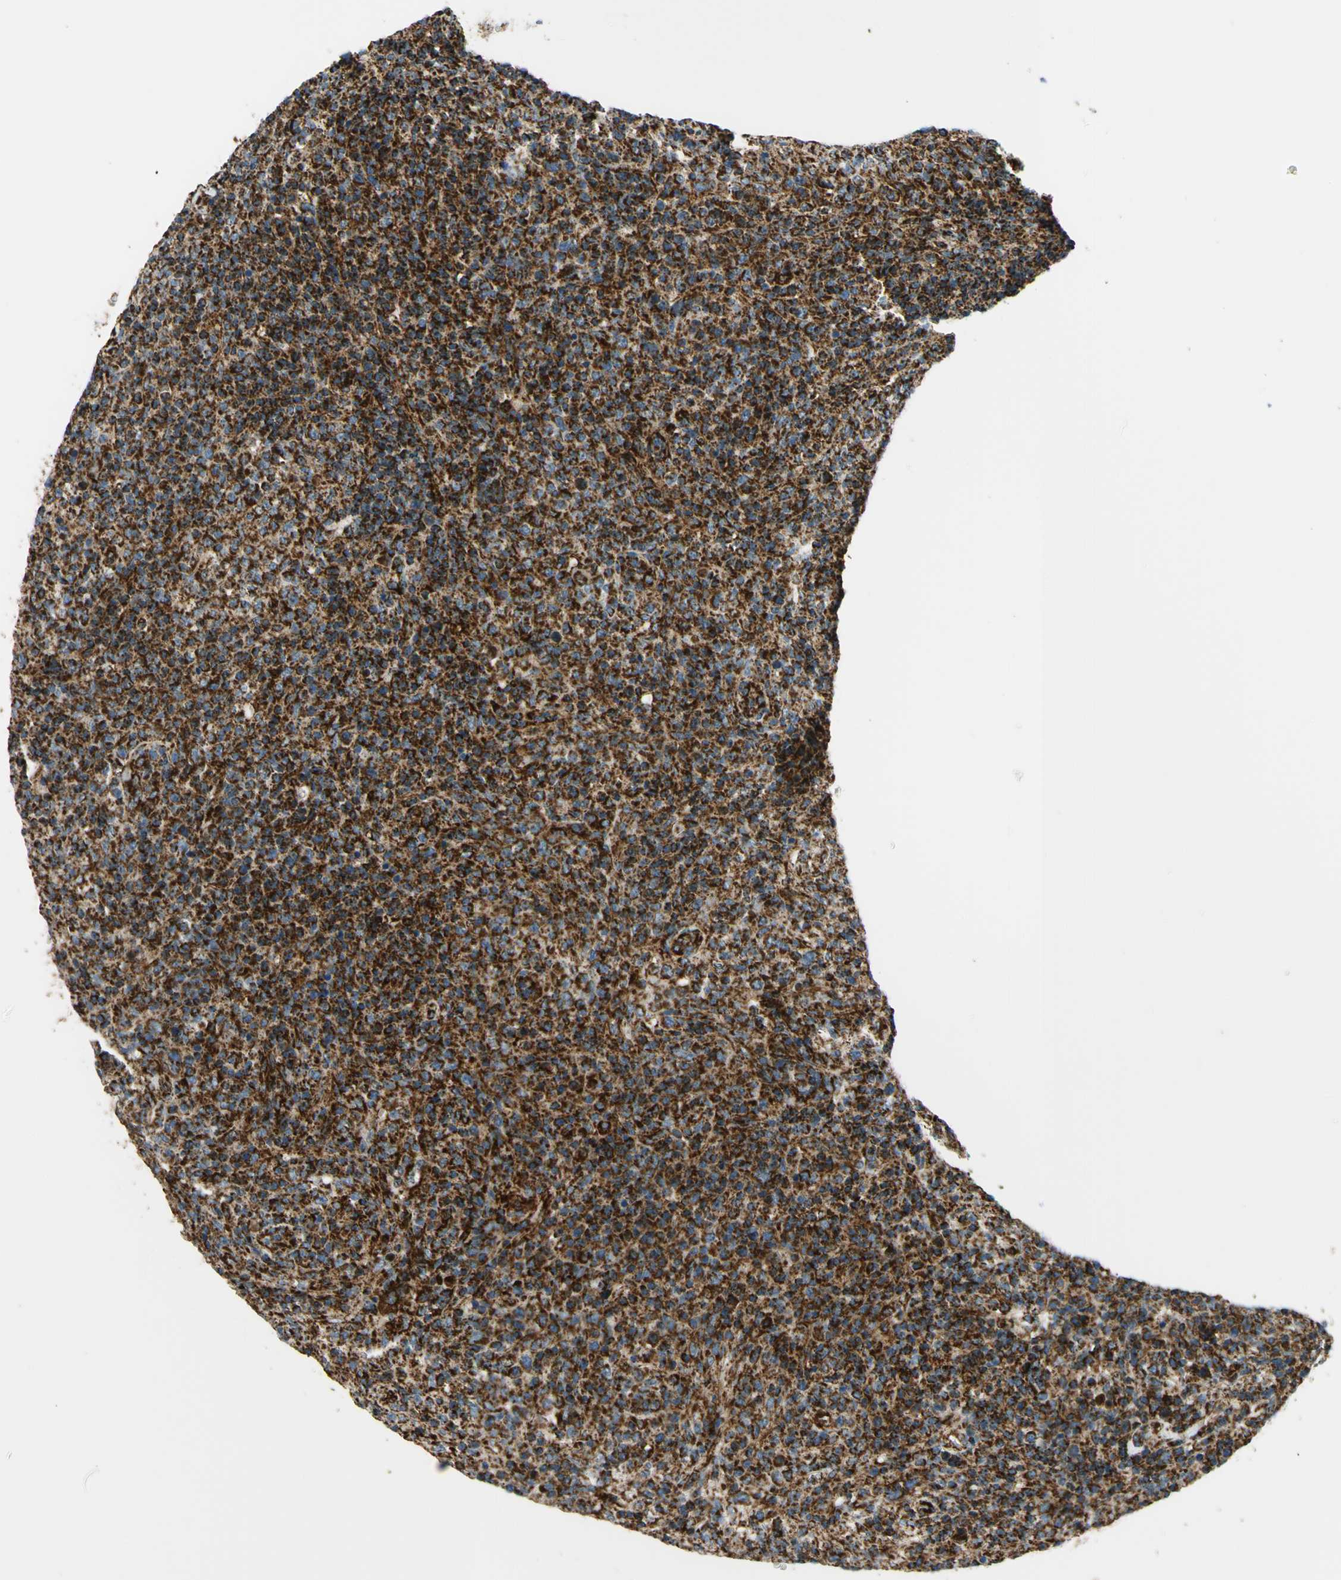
{"staining": {"intensity": "strong", "quantity": ">75%", "location": "cytoplasmic/membranous"}, "tissue": "lymphoma", "cell_type": "Tumor cells", "image_type": "cancer", "snomed": [{"axis": "morphology", "description": "Malignant lymphoma, non-Hodgkin's type, High grade"}, {"axis": "topography", "description": "Lymph node"}], "caption": "An immunohistochemistry (IHC) micrograph of neoplastic tissue is shown. Protein staining in brown labels strong cytoplasmic/membranous positivity in high-grade malignant lymphoma, non-Hodgkin's type within tumor cells. The staining was performed using DAB (3,3'-diaminobenzidine) to visualize the protein expression in brown, while the nuclei were stained in blue with hematoxylin (Magnification: 20x).", "gene": "MAVS", "patient": {"sex": "female", "age": 76}}